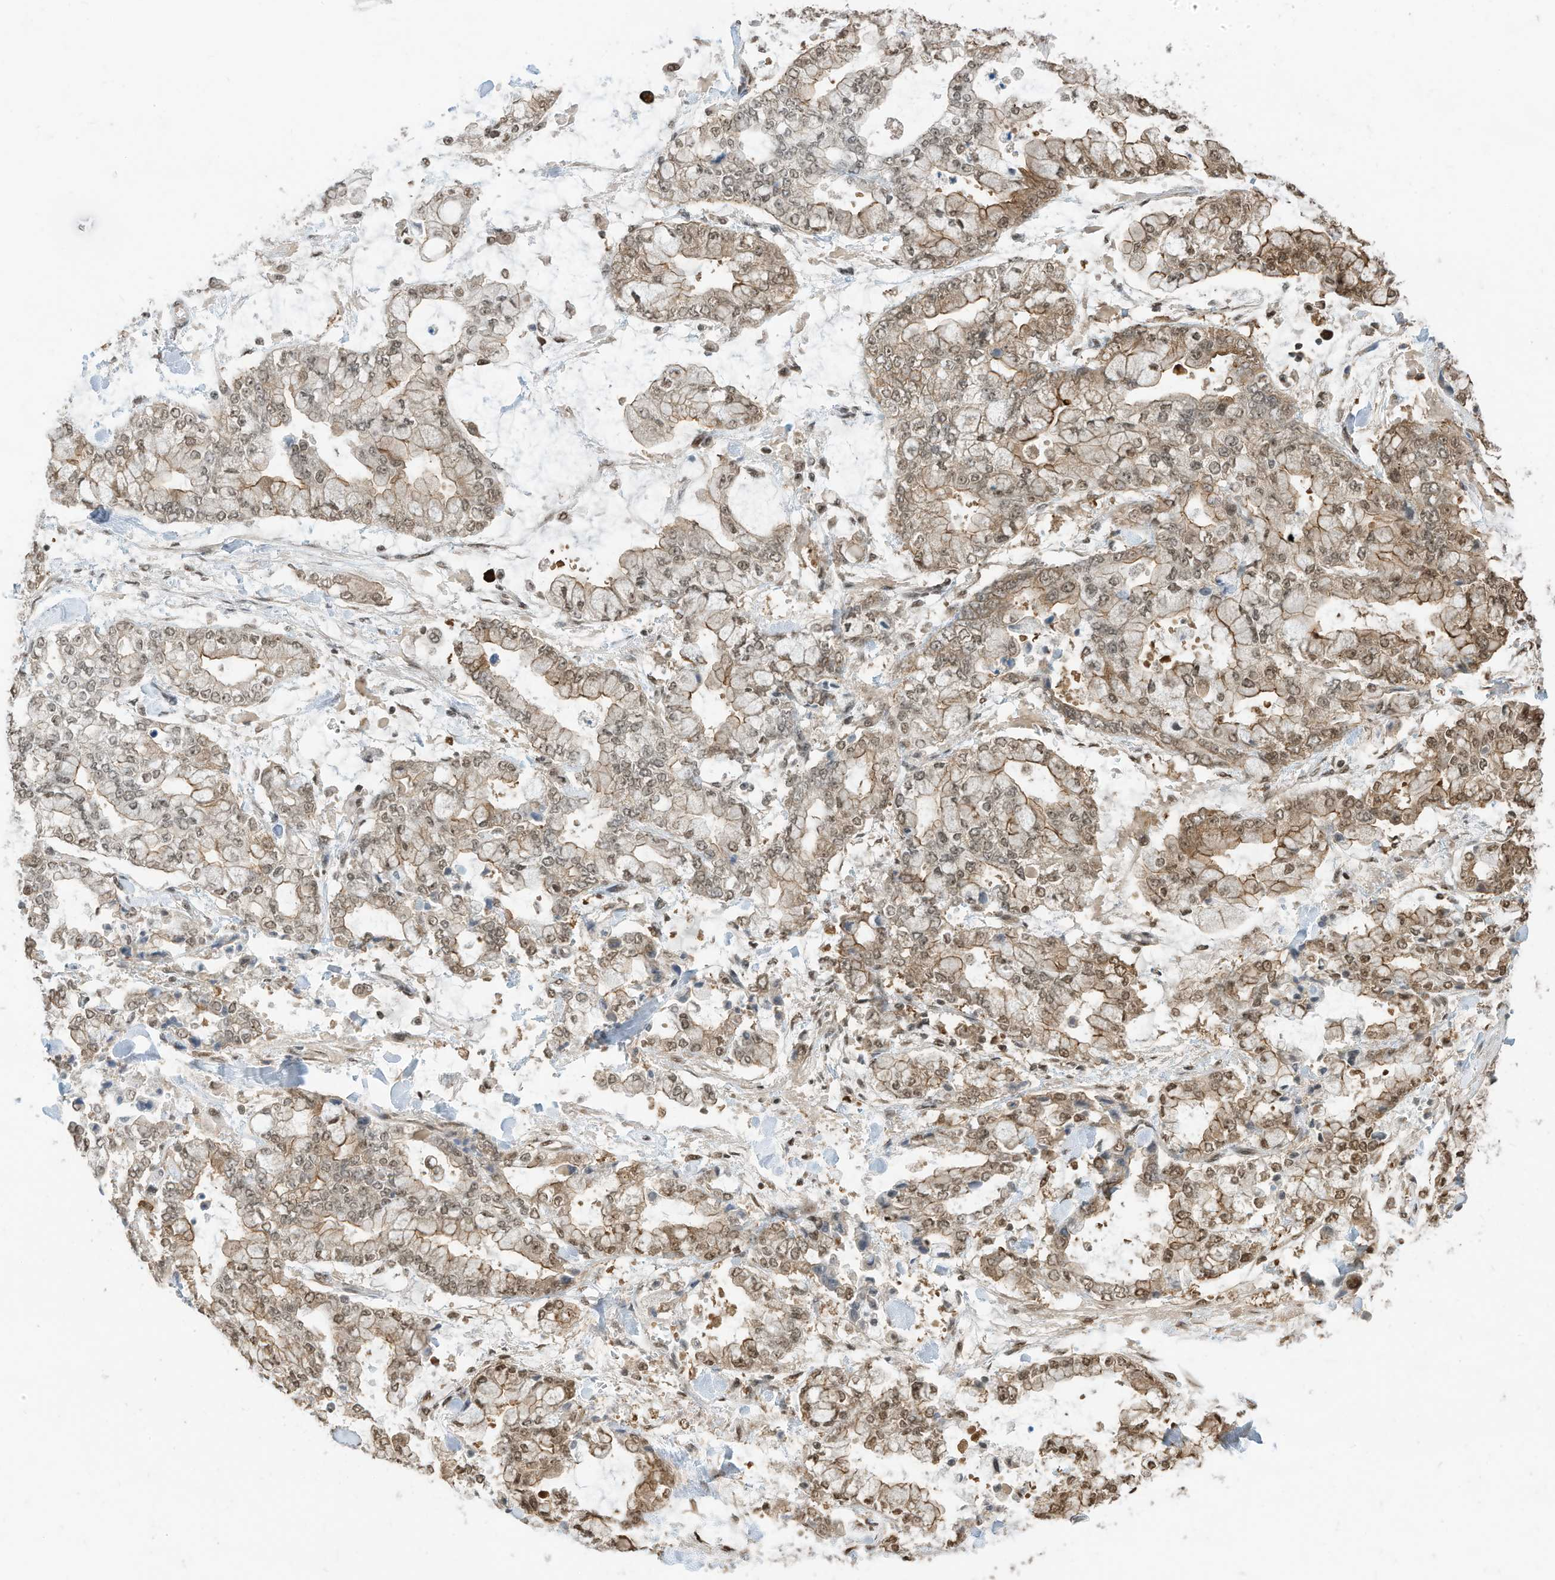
{"staining": {"intensity": "moderate", "quantity": ">75%", "location": "cytoplasmic/membranous,nuclear"}, "tissue": "stomach cancer", "cell_type": "Tumor cells", "image_type": "cancer", "snomed": [{"axis": "morphology", "description": "Normal tissue, NOS"}, {"axis": "morphology", "description": "Adenocarcinoma, NOS"}, {"axis": "topography", "description": "Stomach, upper"}, {"axis": "topography", "description": "Stomach"}], "caption": "IHC micrograph of human adenocarcinoma (stomach) stained for a protein (brown), which exhibits medium levels of moderate cytoplasmic/membranous and nuclear staining in about >75% of tumor cells.", "gene": "ZNF195", "patient": {"sex": "male", "age": 76}}